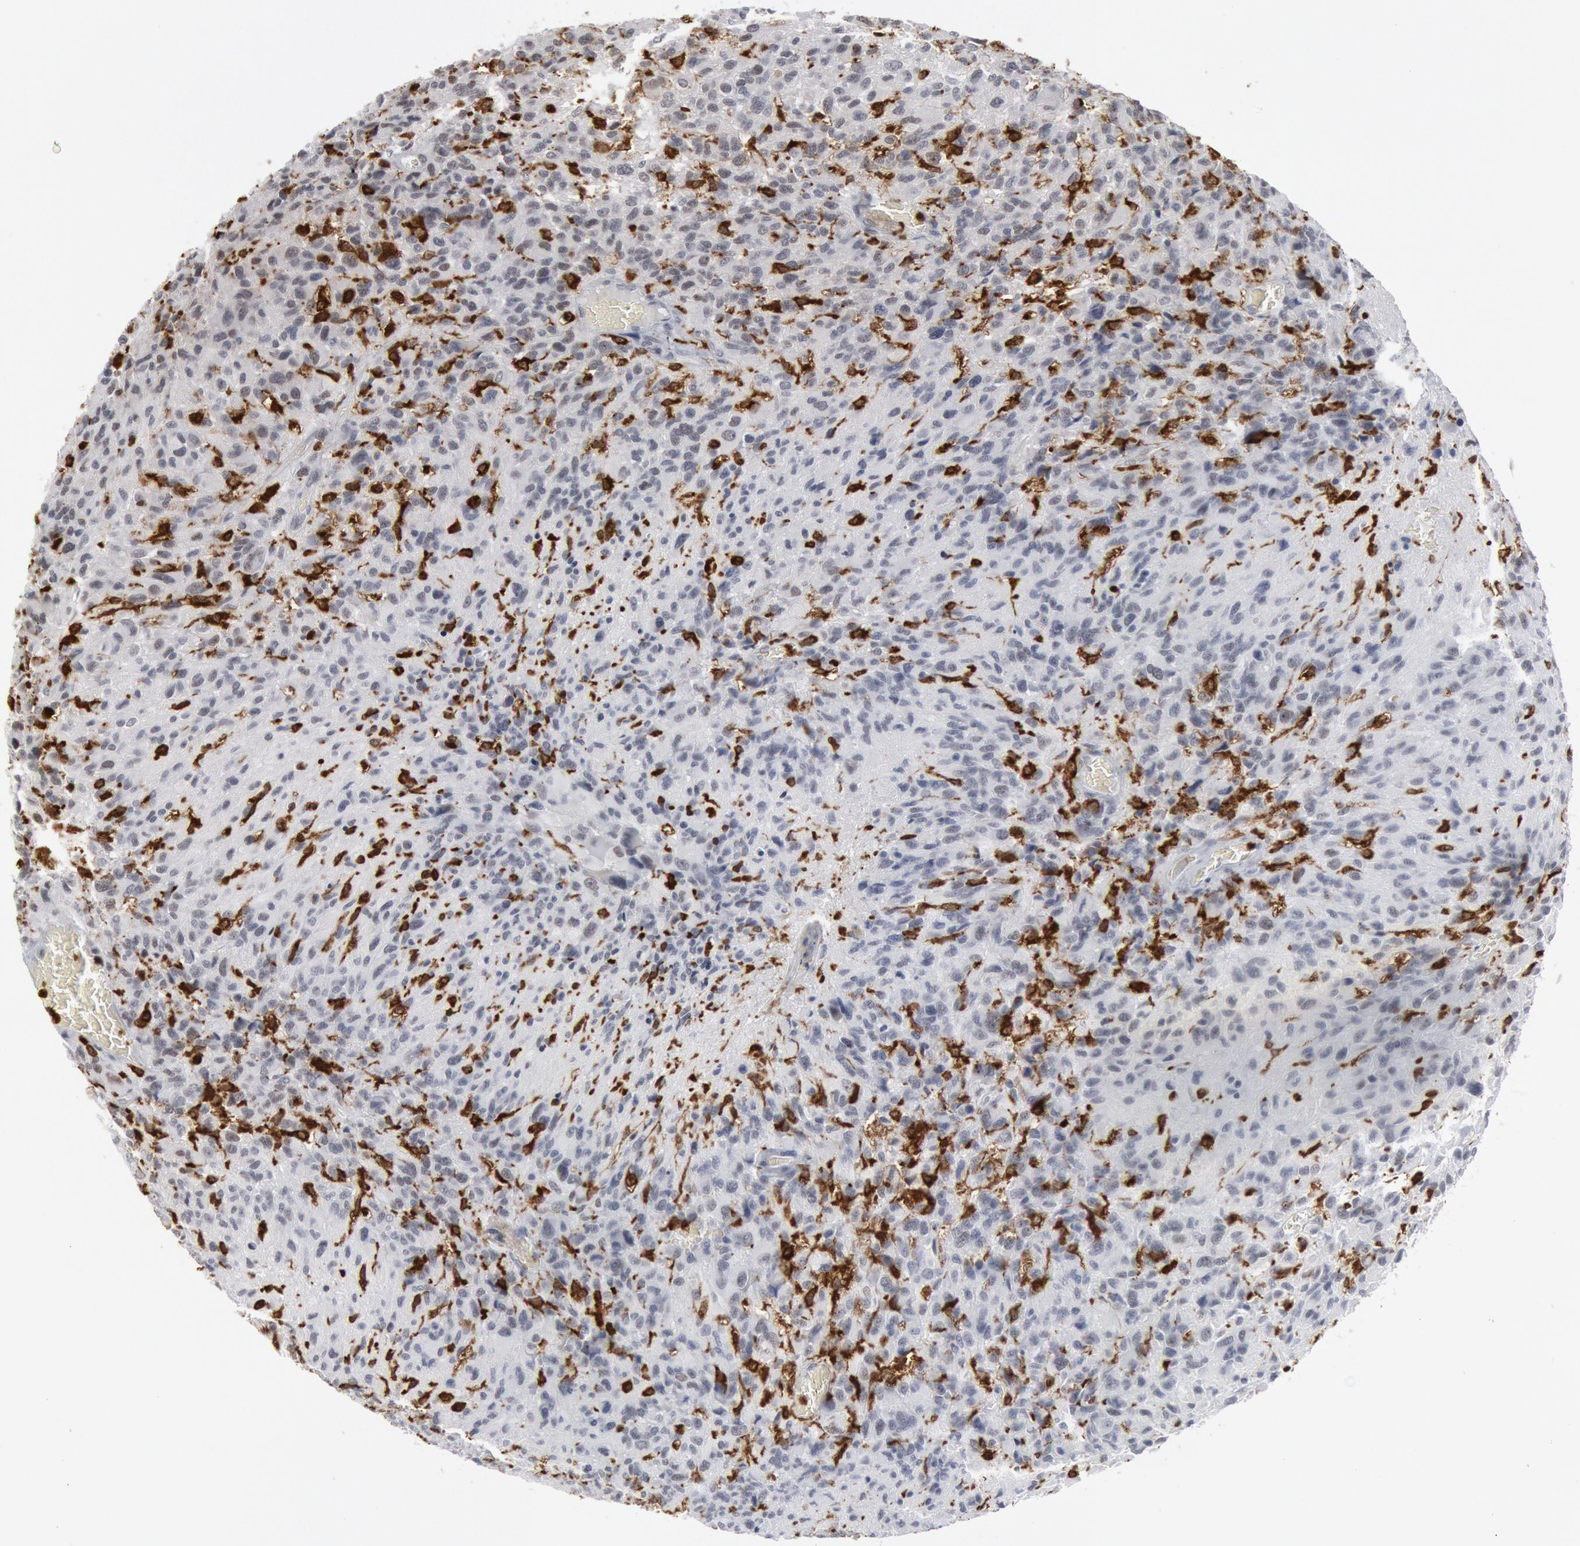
{"staining": {"intensity": "negative", "quantity": "none", "location": "none"}, "tissue": "glioma", "cell_type": "Tumor cells", "image_type": "cancer", "snomed": [{"axis": "morphology", "description": "Glioma, malignant, High grade"}, {"axis": "topography", "description": "Brain"}], "caption": "Immunohistochemistry micrograph of neoplastic tissue: human malignant glioma (high-grade) stained with DAB displays no significant protein expression in tumor cells. (Stains: DAB immunohistochemistry (IHC) with hematoxylin counter stain, Microscopy: brightfield microscopy at high magnification).", "gene": "PTPN6", "patient": {"sex": "male", "age": 69}}